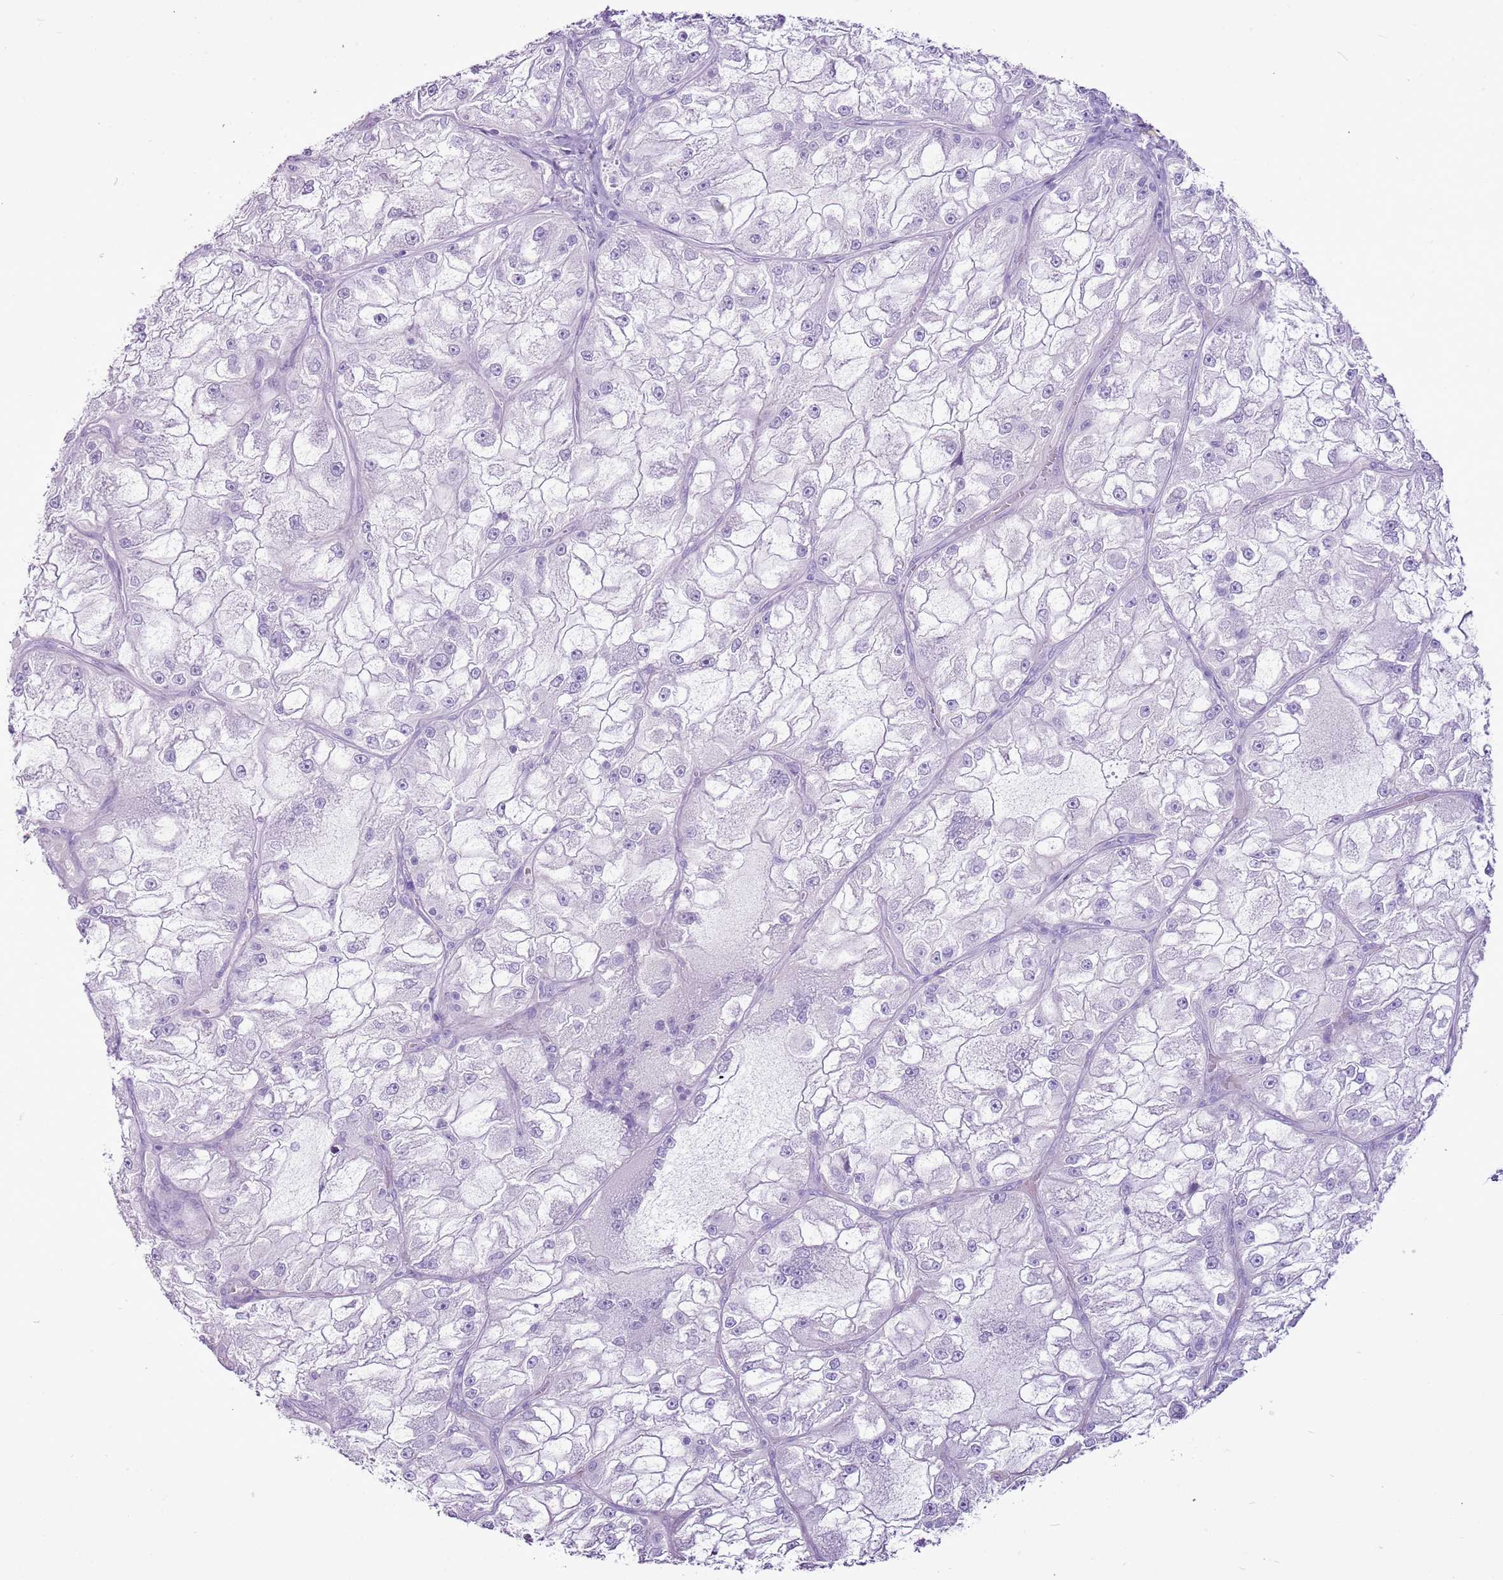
{"staining": {"intensity": "negative", "quantity": "none", "location": "none"}, "tissue": "renal cancer", "cell_type": "Tumor cells", "image_type": "cancer", "snomed": [{"axis": "morphology", "description": "Adenocarcinoma, NOS"}, {"axis": "topography", "description": "Kidney"}], "caption": "Immunohistochemical staining of human adenocarcinoma (renal) demonstrates no significant expression in tumor cells.", "gene": "CNFN", "patient": {"sex": "female", "age": 72}}